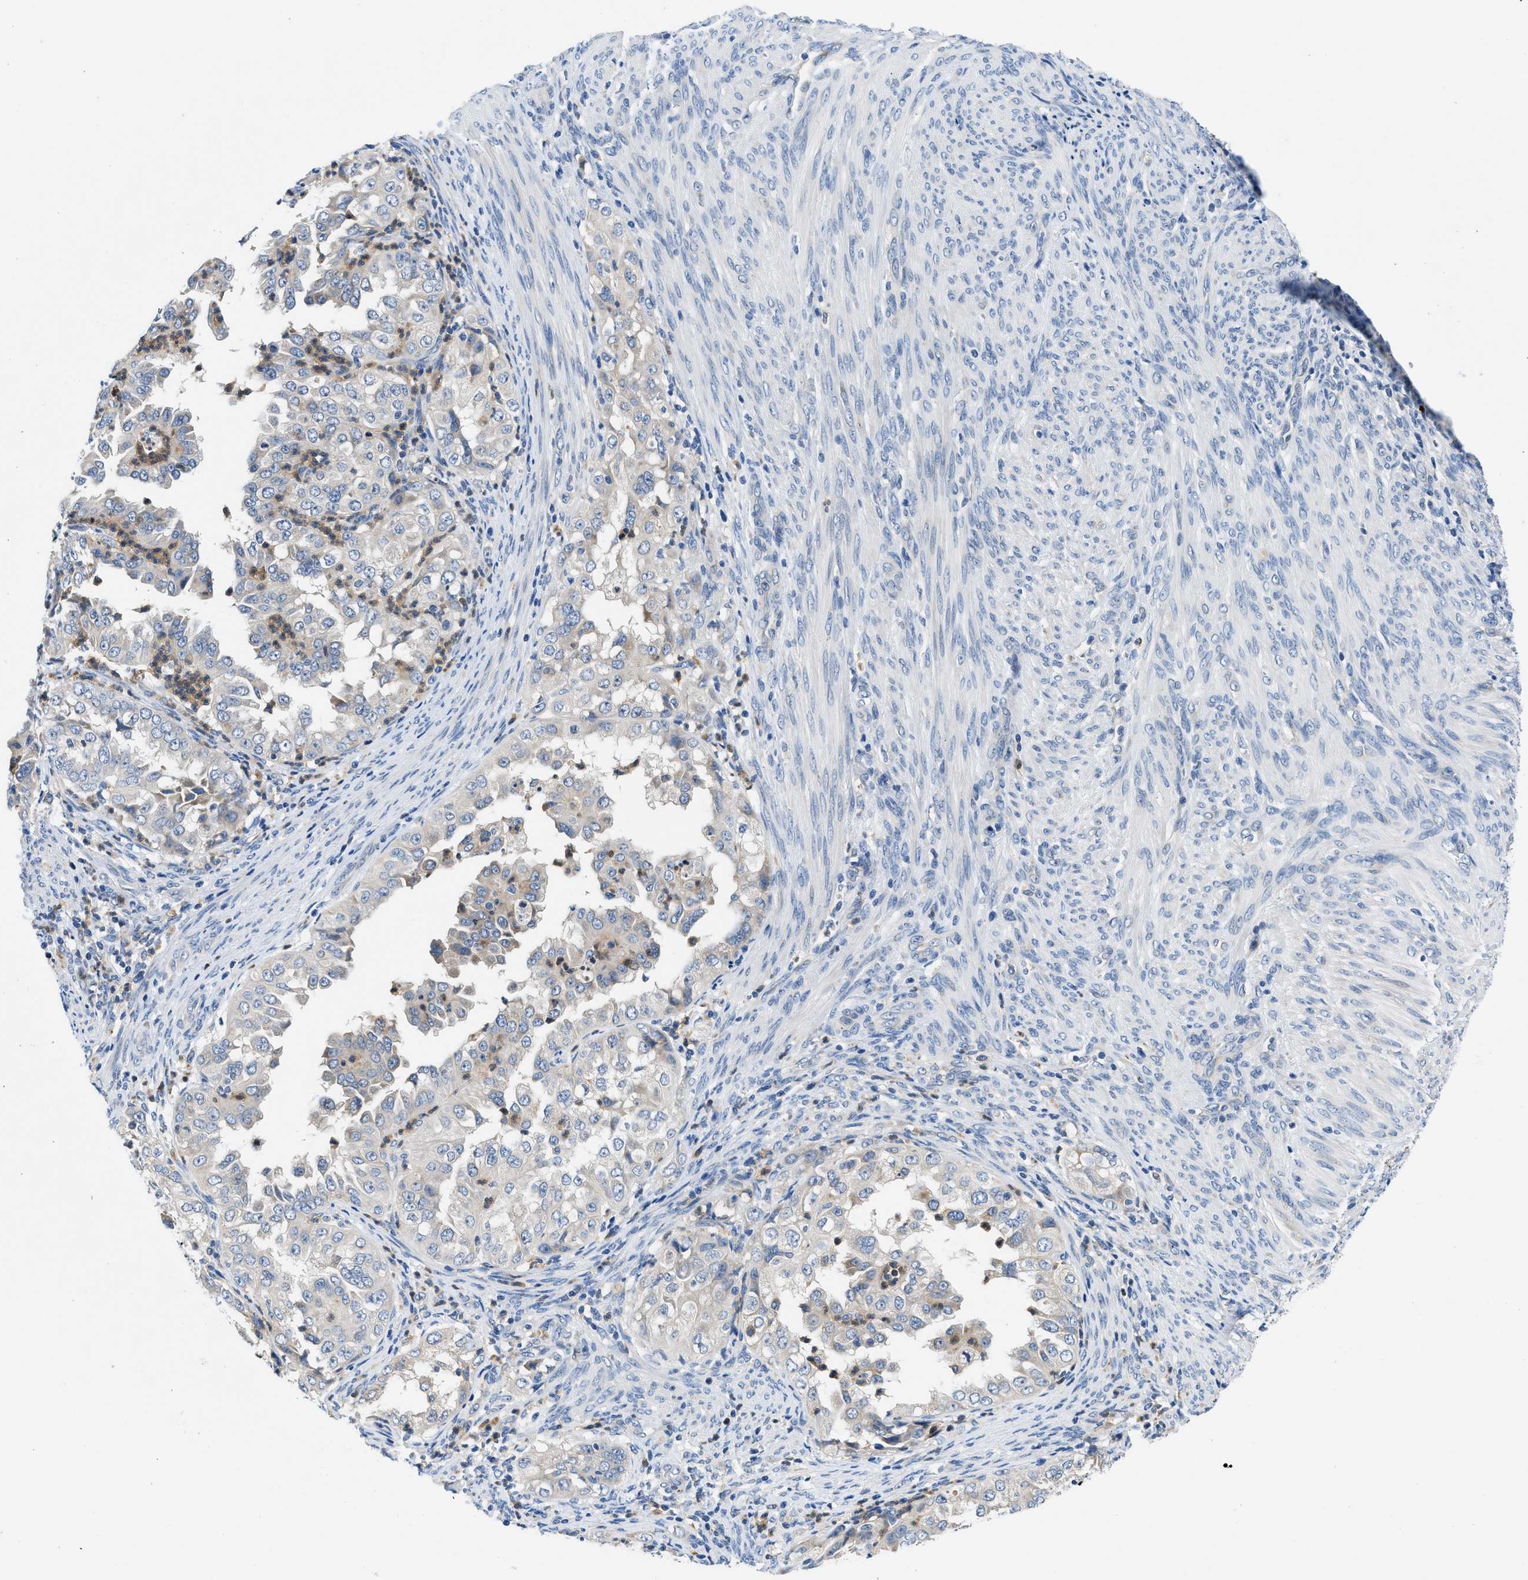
{"staining": {"intensity": "negative", "quantity": "none", "location": "none"}, "tissue": "endometrial cancer", "cell_type": "Tumor cells", "image_type": "cancer", "snomed": [{"axis": "morphology", "description": "Adenocarcinoma, NOS"}, {"axis": "topography", "description": "Endometrium"}], "caption": "Tumor cells are negative for protein expression in human adenocarcinoma (endometrial).", "gene": "ADGRE3", "patient": {"sex": "female", "age": 85}}